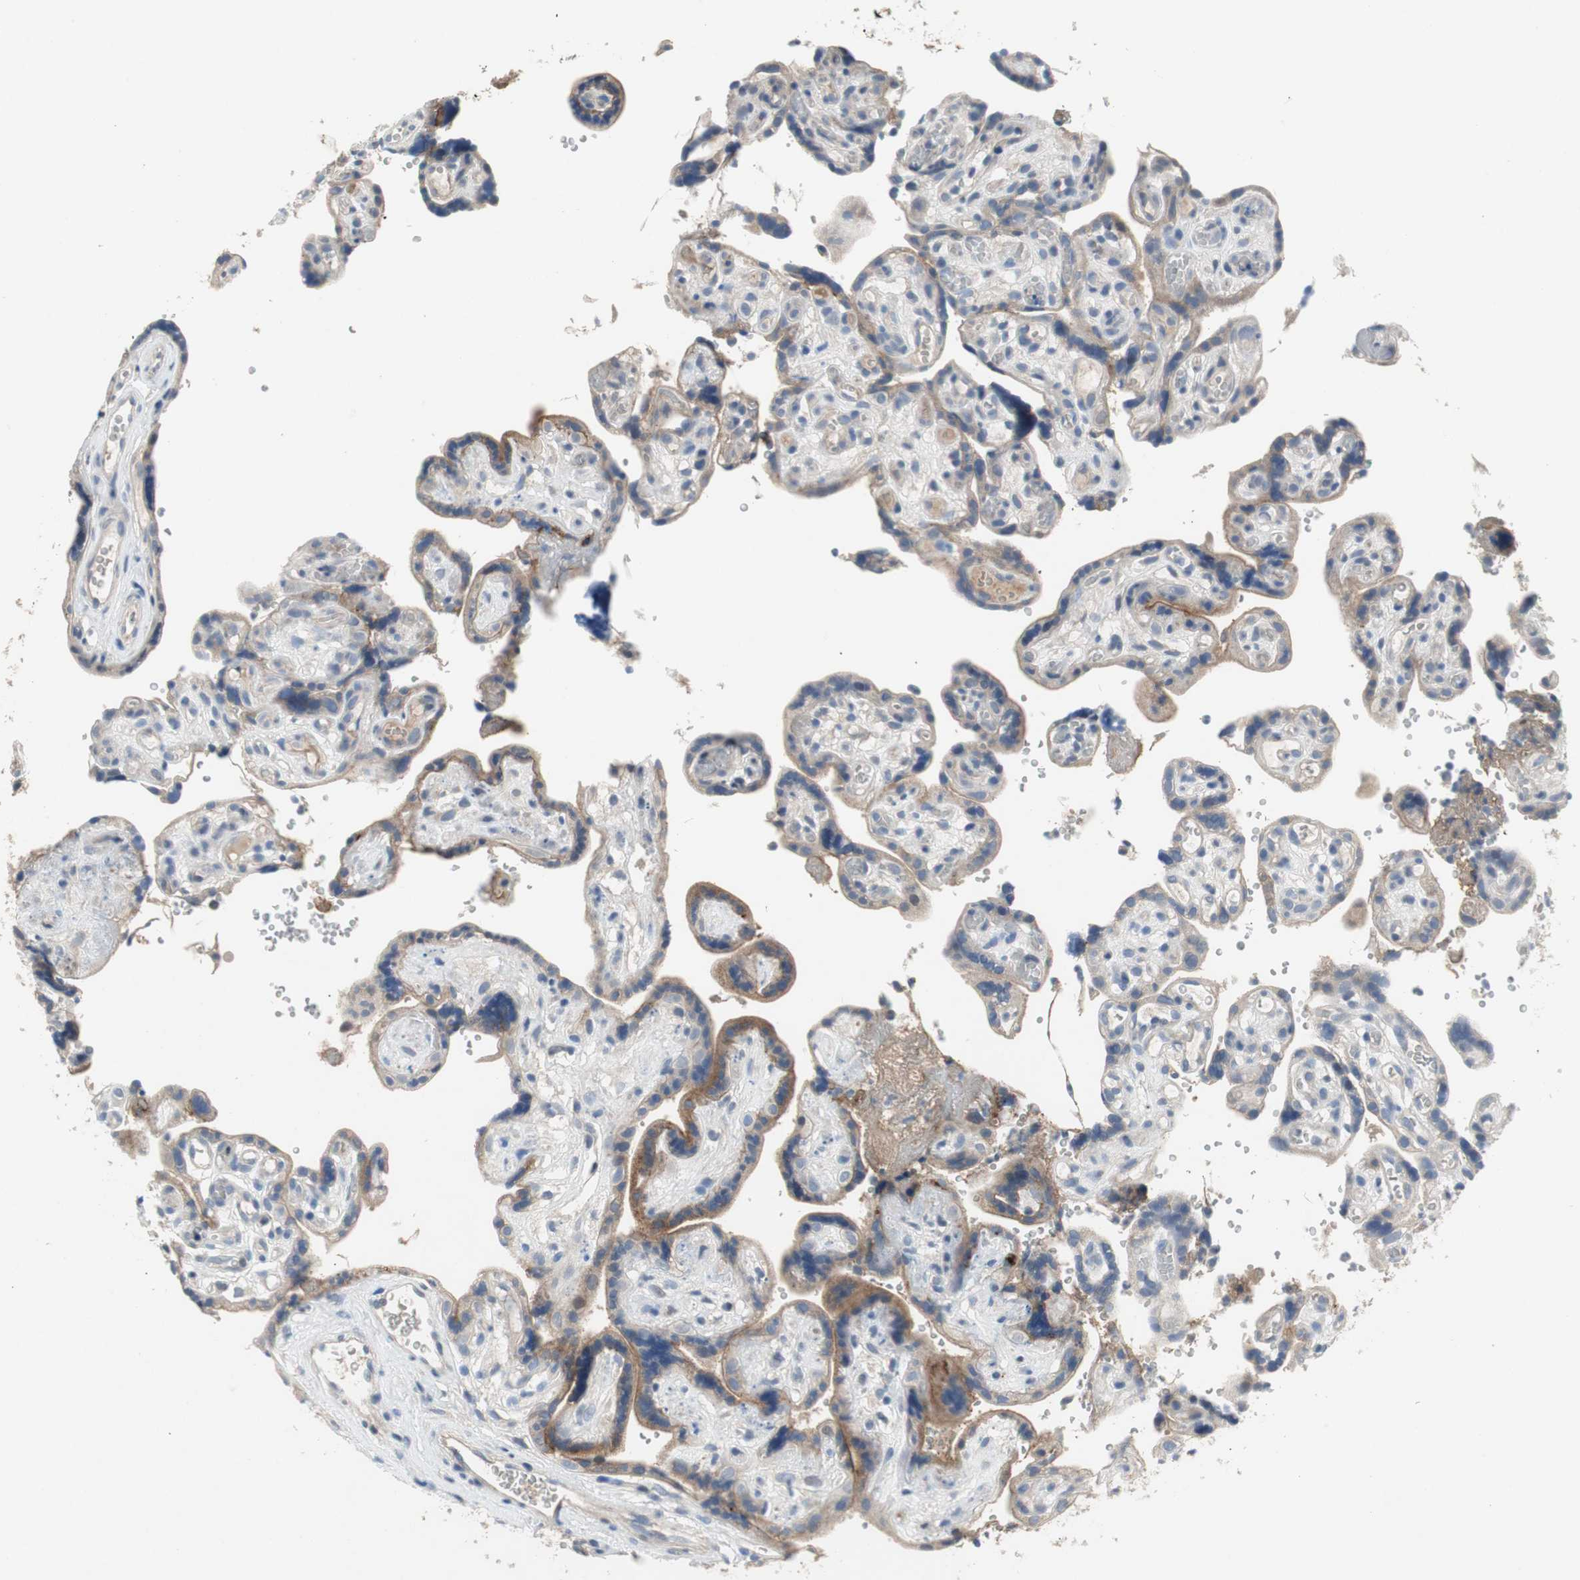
{"staining": {"intensity": "negative", "quantity": "none", "location": "none"}, "tissue": "placenta", "cell_type": "Decidual cells", "image_type": "normal", "snomed": [{"axis": "morphology", "description": "Normal tissue, NOS"}, {"axis": "topography", "description": "Placenta"}], "caption": "Human placenta stained for a protein using immunohistochemistry shows no positivity in decidual cells.", "gene": "ALPL", "patient": {"sex": "female", "age": 30}}